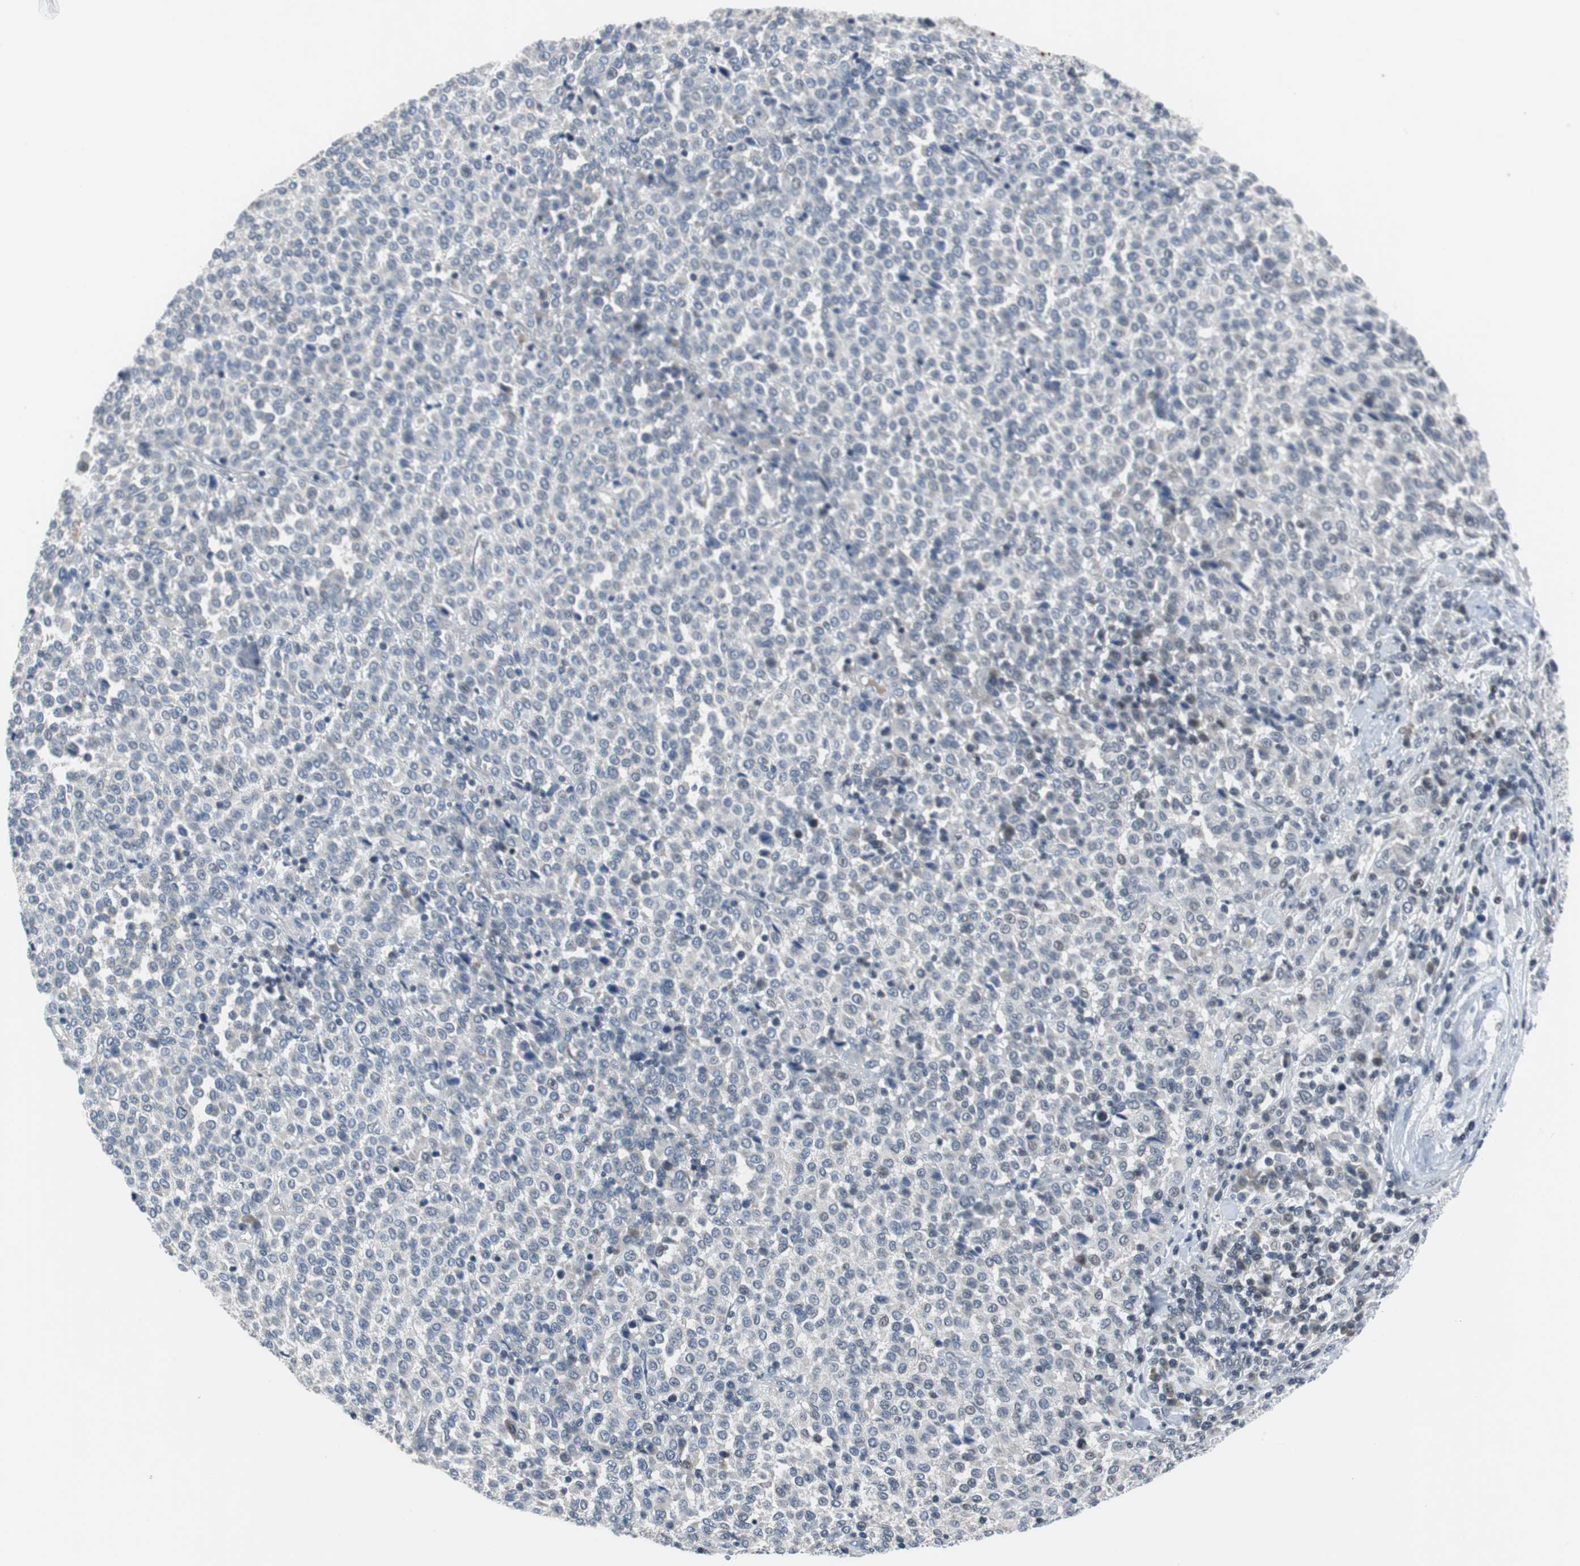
{"staining": {"intensity": "negative", "quantity": "none", "location": "none"}, "tissue": "melanoma", "cell_type": "Tumor cells", "image_type": "cancer", "snomed": [{"axis": "morphology", "description": "Malignant melanoma, Metastatic site"}, {"axis": "topography", "description": "Pancreas"}], "caption": "Immunohistochemistry histopathology image of human malignant melanoma (metastatic site) stained for a protein (brown), which exhibits no staining in tumor cells.", "gene": "TP63", "patient": {"sex": "female", "age": 30}}